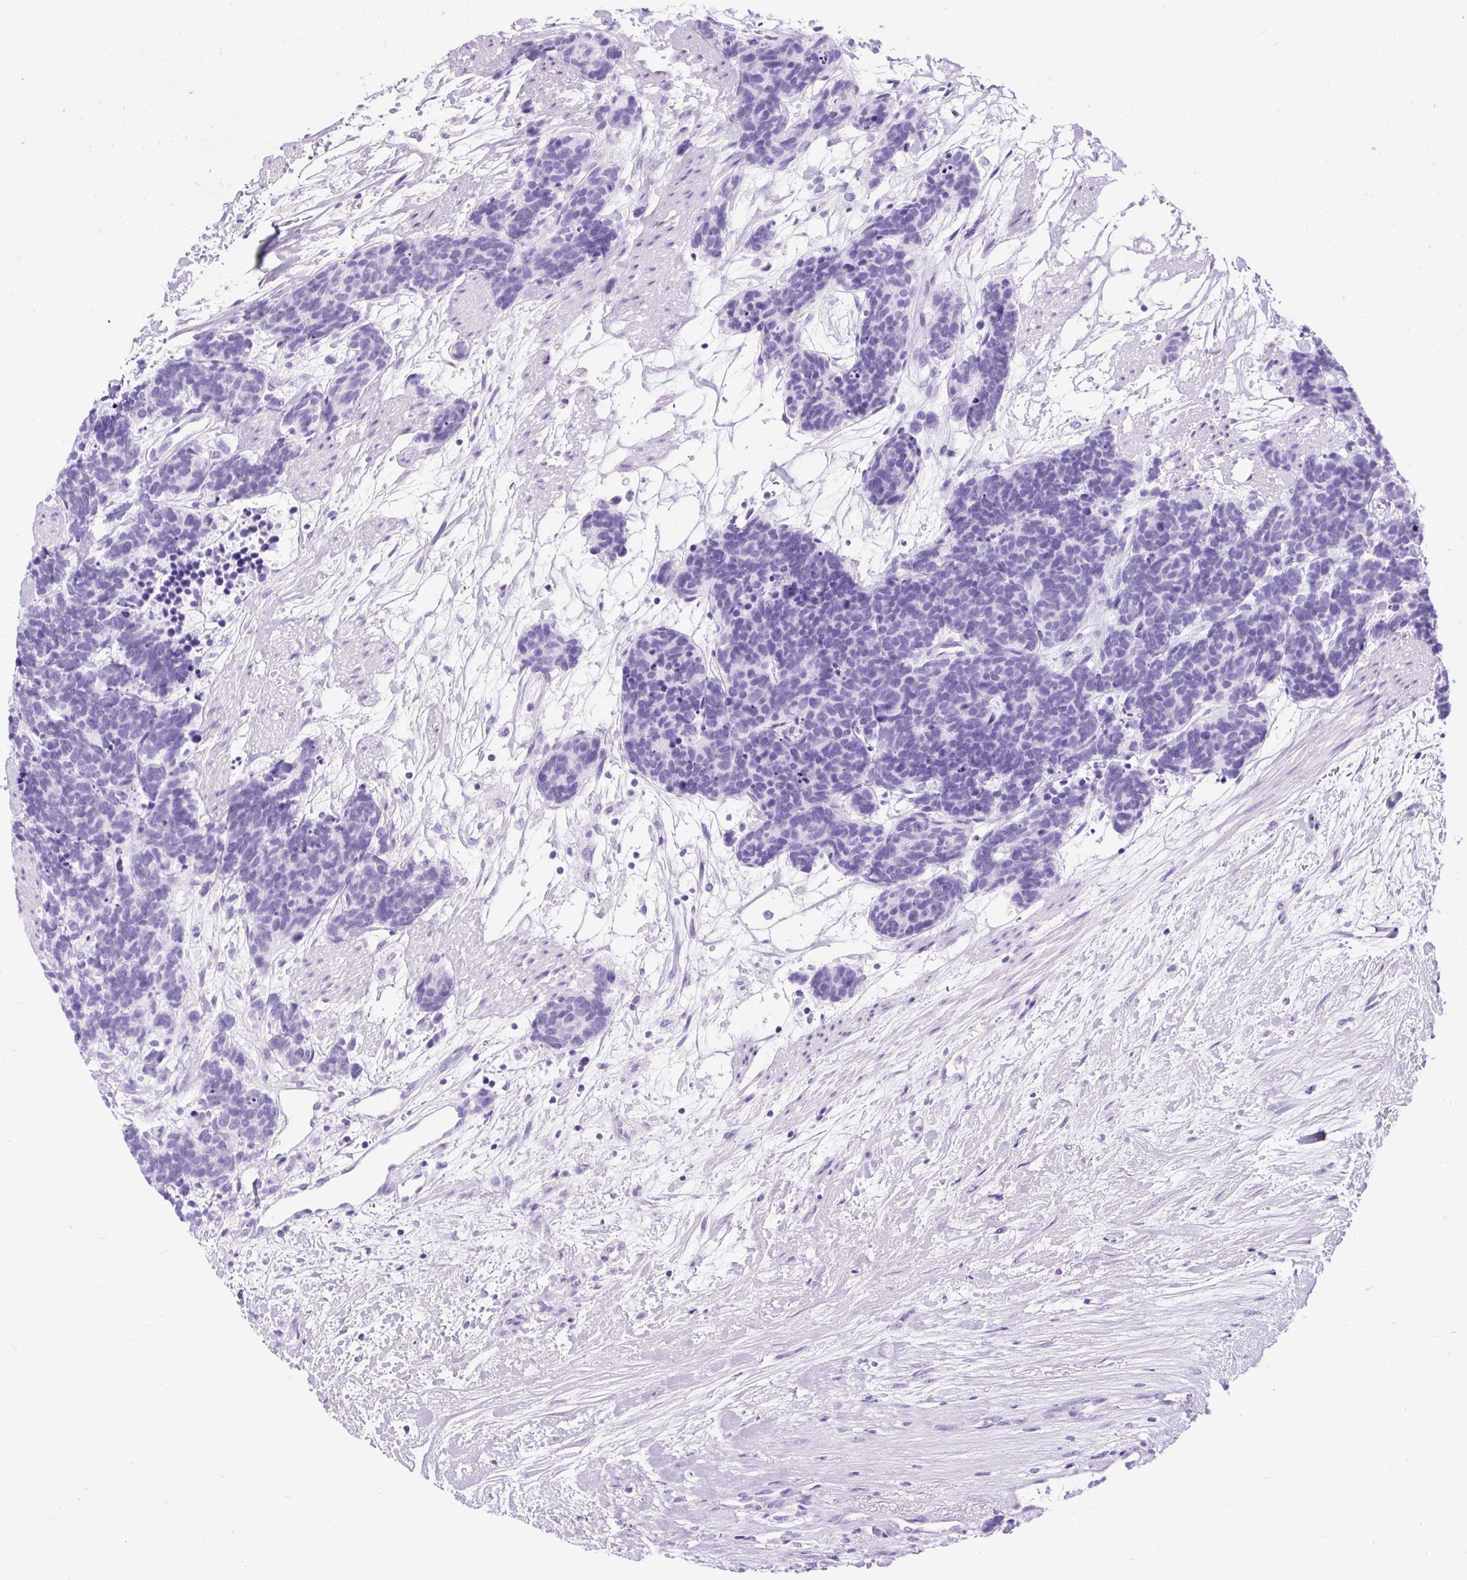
{"staining": {"intensity": "negative", "quantity": "none", "location": "none"}, "tissue": "carcinoid", "cell_type": "Tumor cells", "image_type": "cancer", "snomed": [{"axis": "morphology", "description": "Carcinoma, NOS"}, {"axis": "morphology", "description": "Carcinoid, malignant, NOS"}, {"axis": "topography", "description": "Prostate"}], "caption": "IHC histopathology image of neoplastic tissue: human carcinoid stained with DAB (3,3'-diaminobenzidine) reveals no significant protein staining in tumor cells.", "gene": "CEL", "patient": {"sex": "male", "age": 57}}